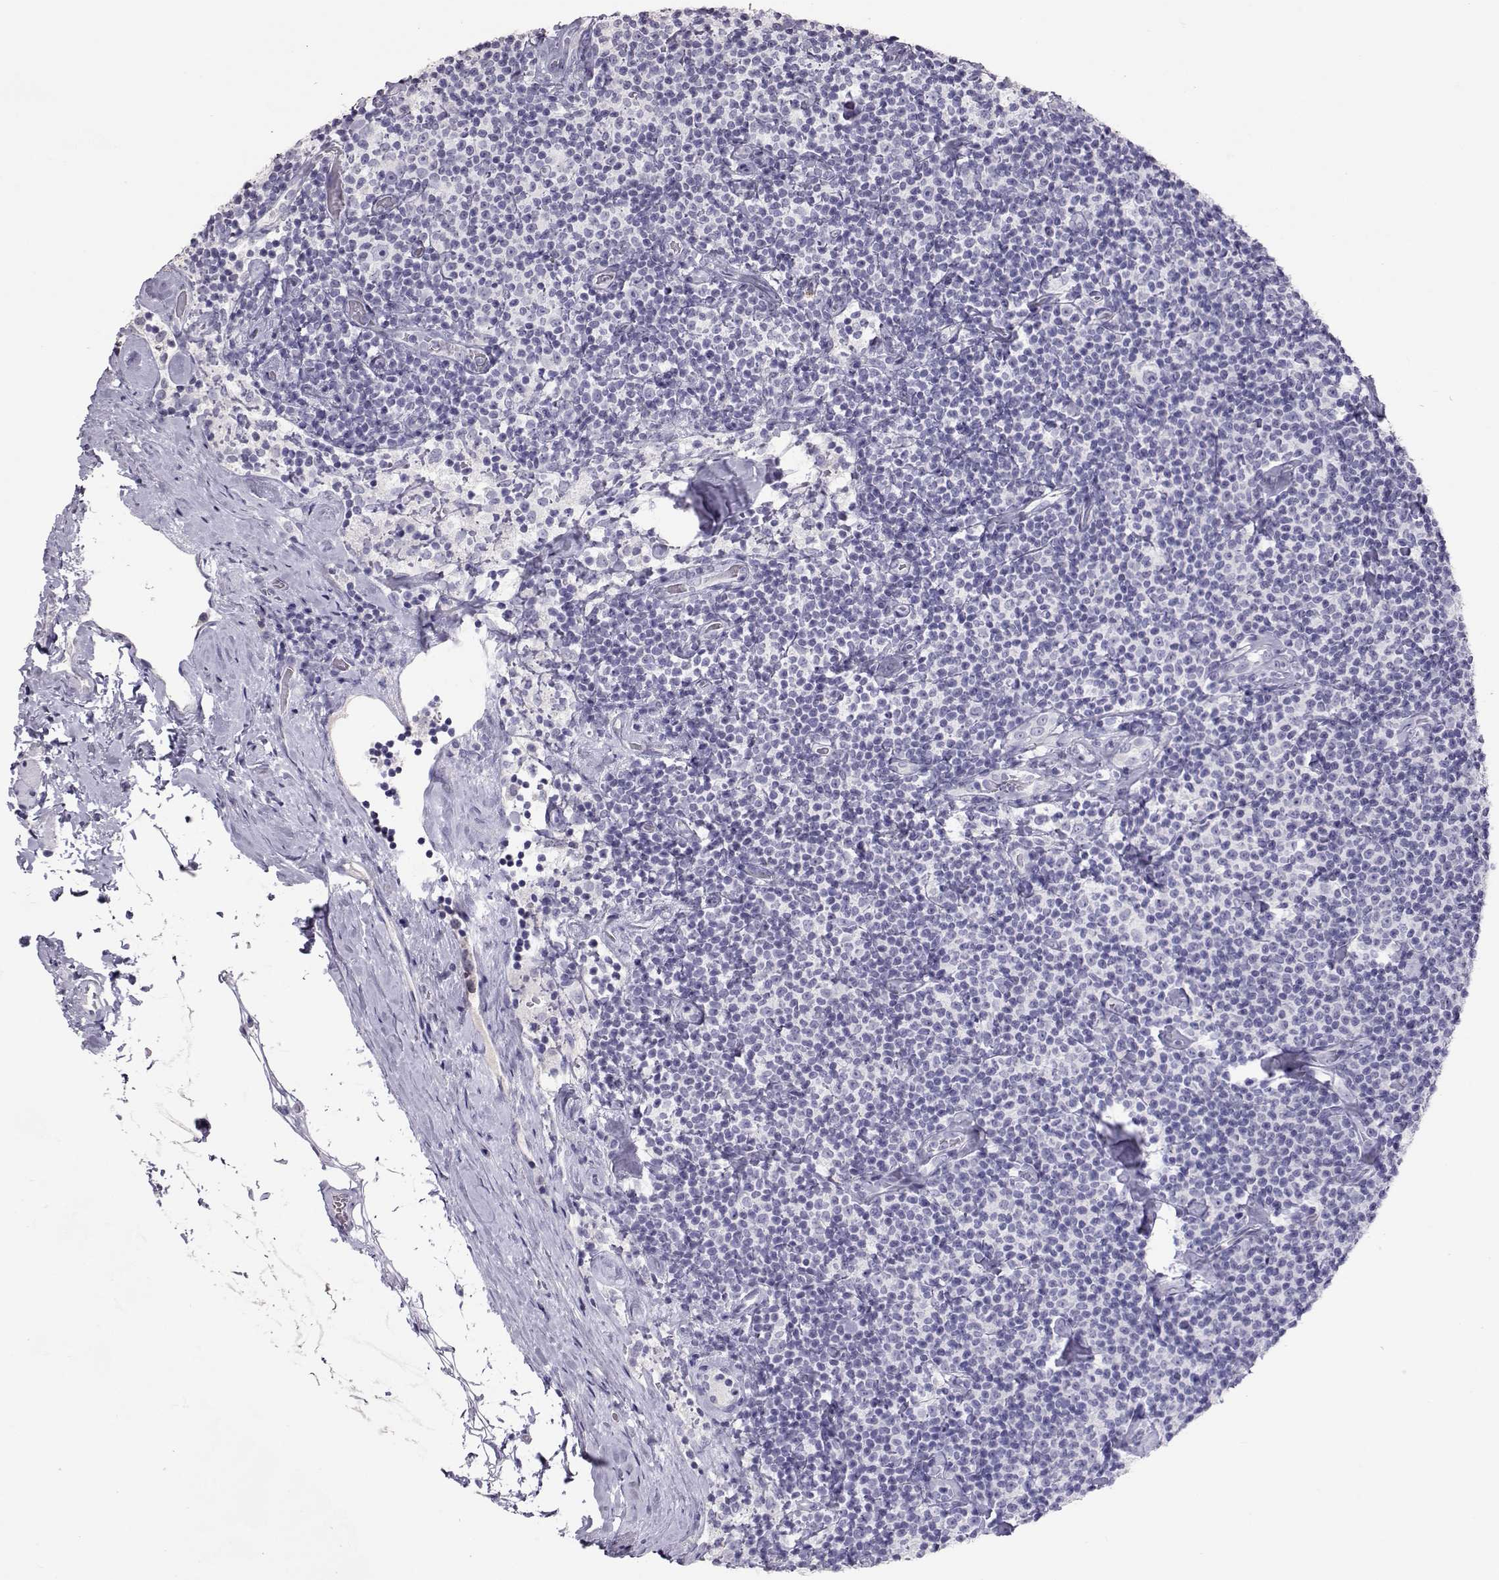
{"staining": {"intensity": "negative", "quantity": "none", "location": "none"}, "tissue": "lymphoma", "cell_type": "Tumor cells", "image_type": "cancer", "snomed": [{"axis": "morphology", "description": "Malignant lymphoma, non-Hodgkin's type, Low grade"}, {"axis": "topography", "description": "Lymph node"}], "caption": "Human low-grade malignant lymphoma, non-Hodgkin's type stained for a protein using IHC demonstrates no expression in tumor cells.", "gene": "PMCH", "patient": {"sex": "male", "age": 81}}